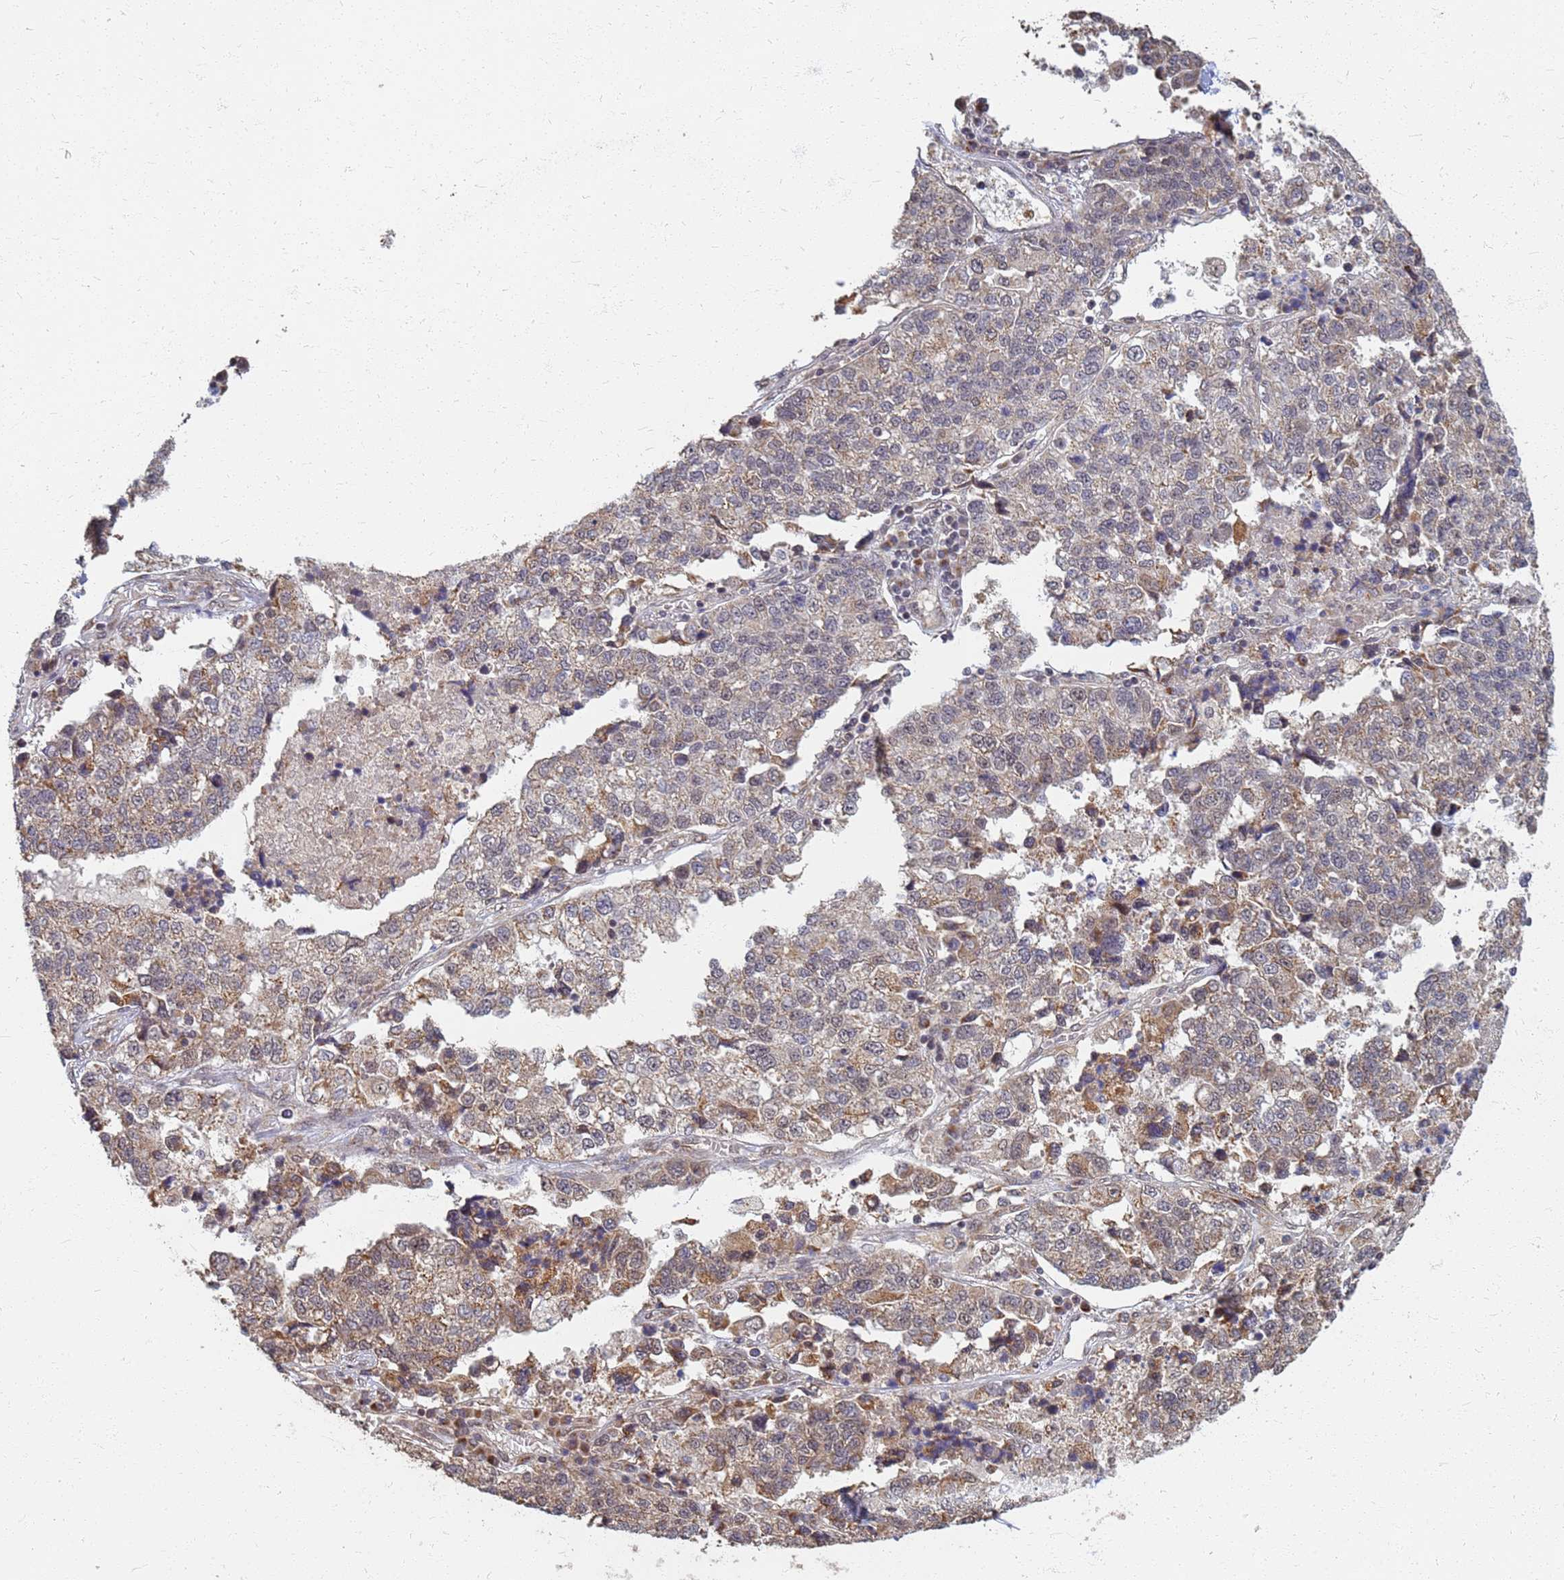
{"staining": {"intensity": "weak", "quantity": "25%-75%", "location": "cytoplasmic/membranous"}, "tissue": "lung cancer", "cell_type": "Tumor cells", "image_type": "cancer", "snomed": [{"axis": "morphology", "description": "Adenocarcinoma, NOS"}, {"axis": "topography", "description": "Lung"}], "caption": "High-magnification brightfield microscopy of adenocarcinoma (lung) stained with DAB (brown) and counterstained with hematoxylin (blue). tumor cells exhibit weak cytoplasmic/membranous staining is present in approximately25%-75% of cells. The staining is performed using DAB (3,3'-diaminobenzidine) brown chromogen to label protein expression. The nuclei are counter-stained blue using hematoxylin.", "gene": "ITGB4", "patient": {"sex": "male", "age": 49}}